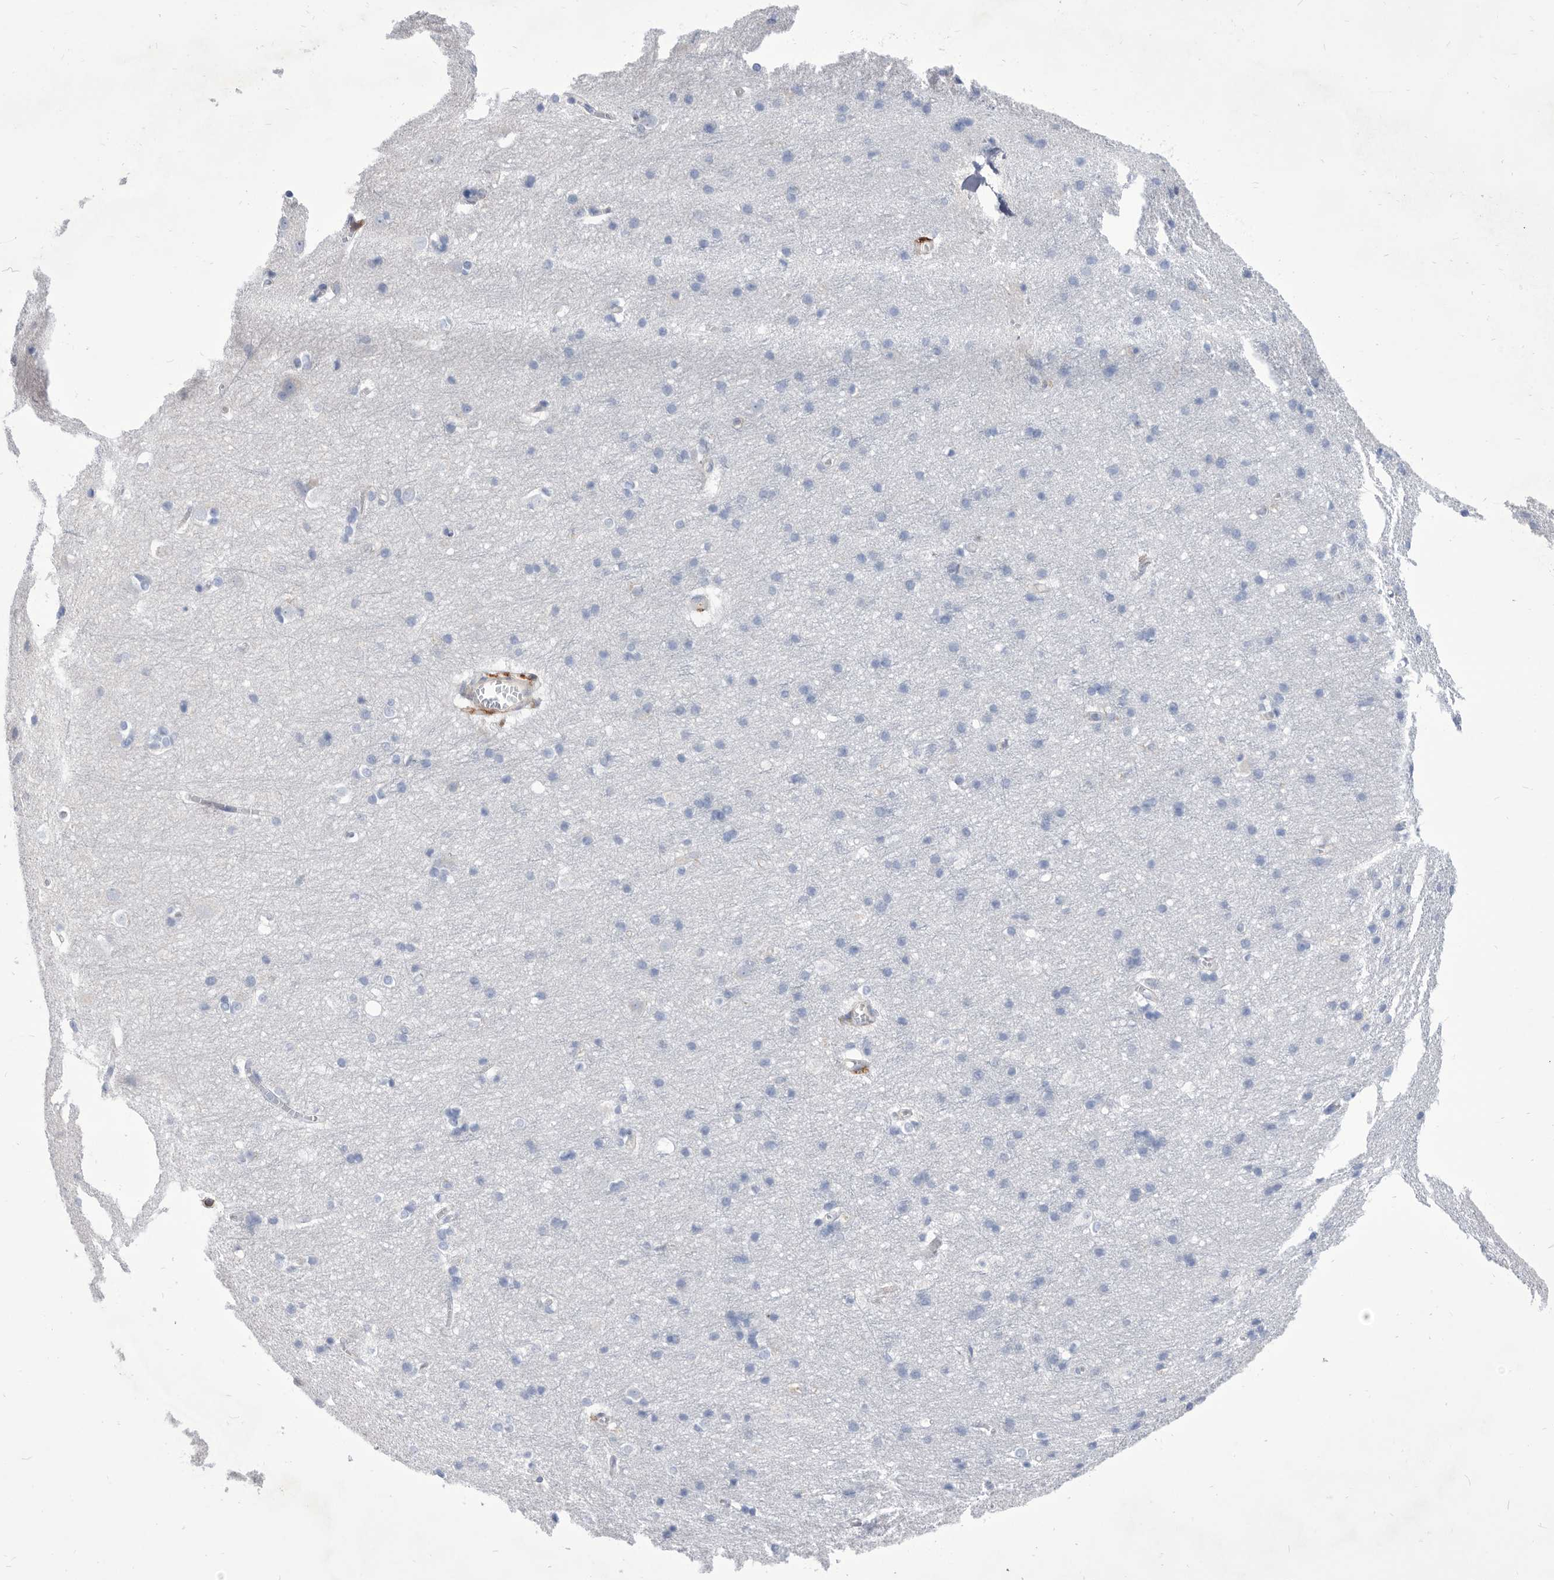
{"staining": {"intensity": "weak", "quantity": "25%-75%", "location": "cytoplasmic/membranous"}, "tissue": "cerebral cortex", "cell_type": "Endothelial cells", "image_type": "normal", "snomed": [{"axis": "morphology", "description": "Normal tissue, NOS"}, {"axis": "topography", "description": "Cerebral cortex"}], "caption": "About 25%-75% of endothelial cells in normal human cerebral cortex reveal weak cytoplasmic/membranous protein positivity as visualized by brown immunohistochemical staining.", "gene": "SMG7", "patient": {"sex": "male", "age": 54}}